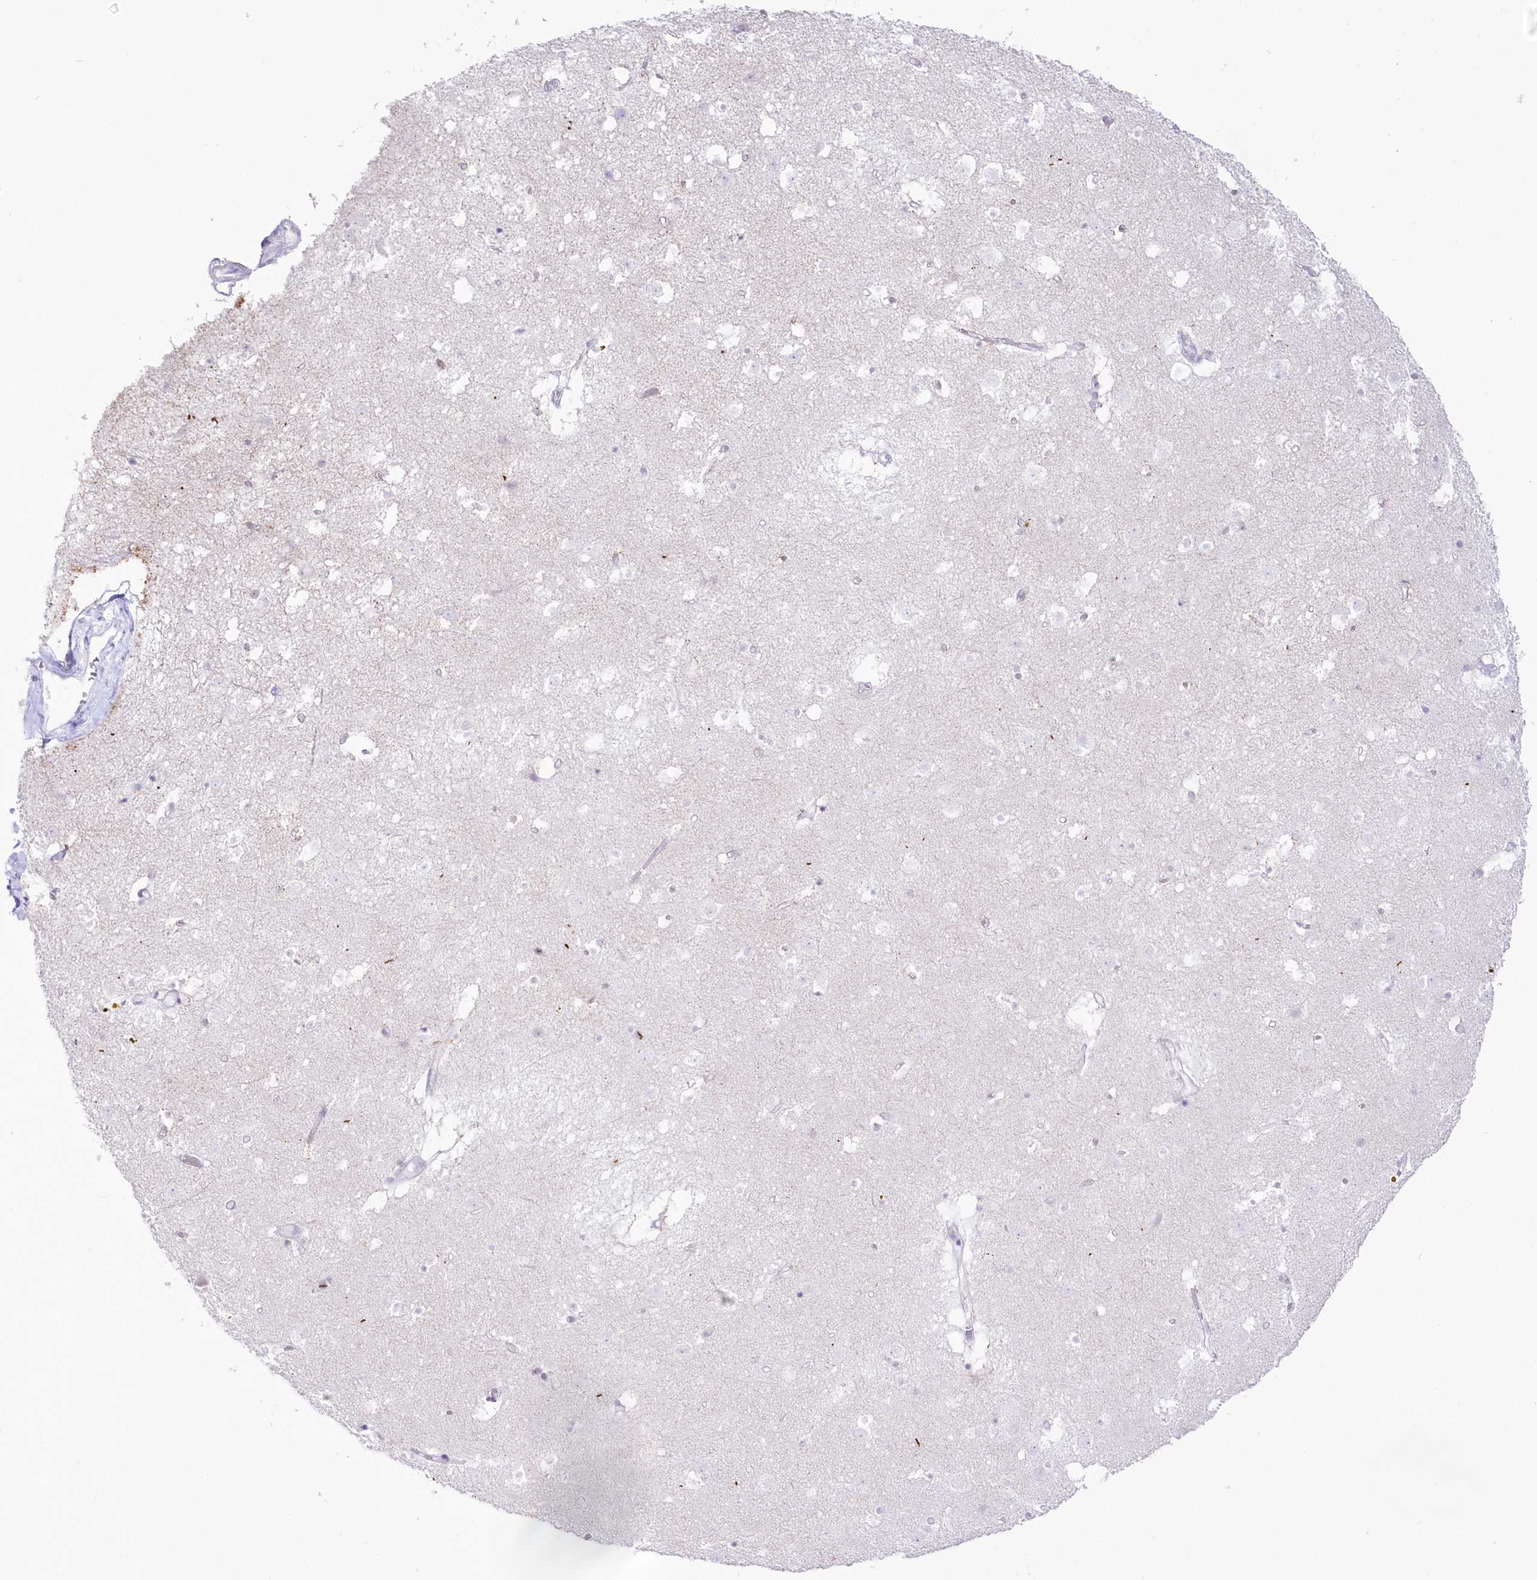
{"staining": {"intensity": "negative", "quantity": "none", "location": "none"}, "tissue": "caudate", "cell_type": "Glial cells", "image_type": "normal", "snomed": [{"axis": "morphology", "description": "Normal tissue, NOS"}, {"axis": "topography", "description": "Lateral ventricle wall"}], "caption": "IHC of unremarkable caudate reveals no staining in glial cells.", "gene": "ZNF843", "patient": {"sex": "male", "age": 70}}